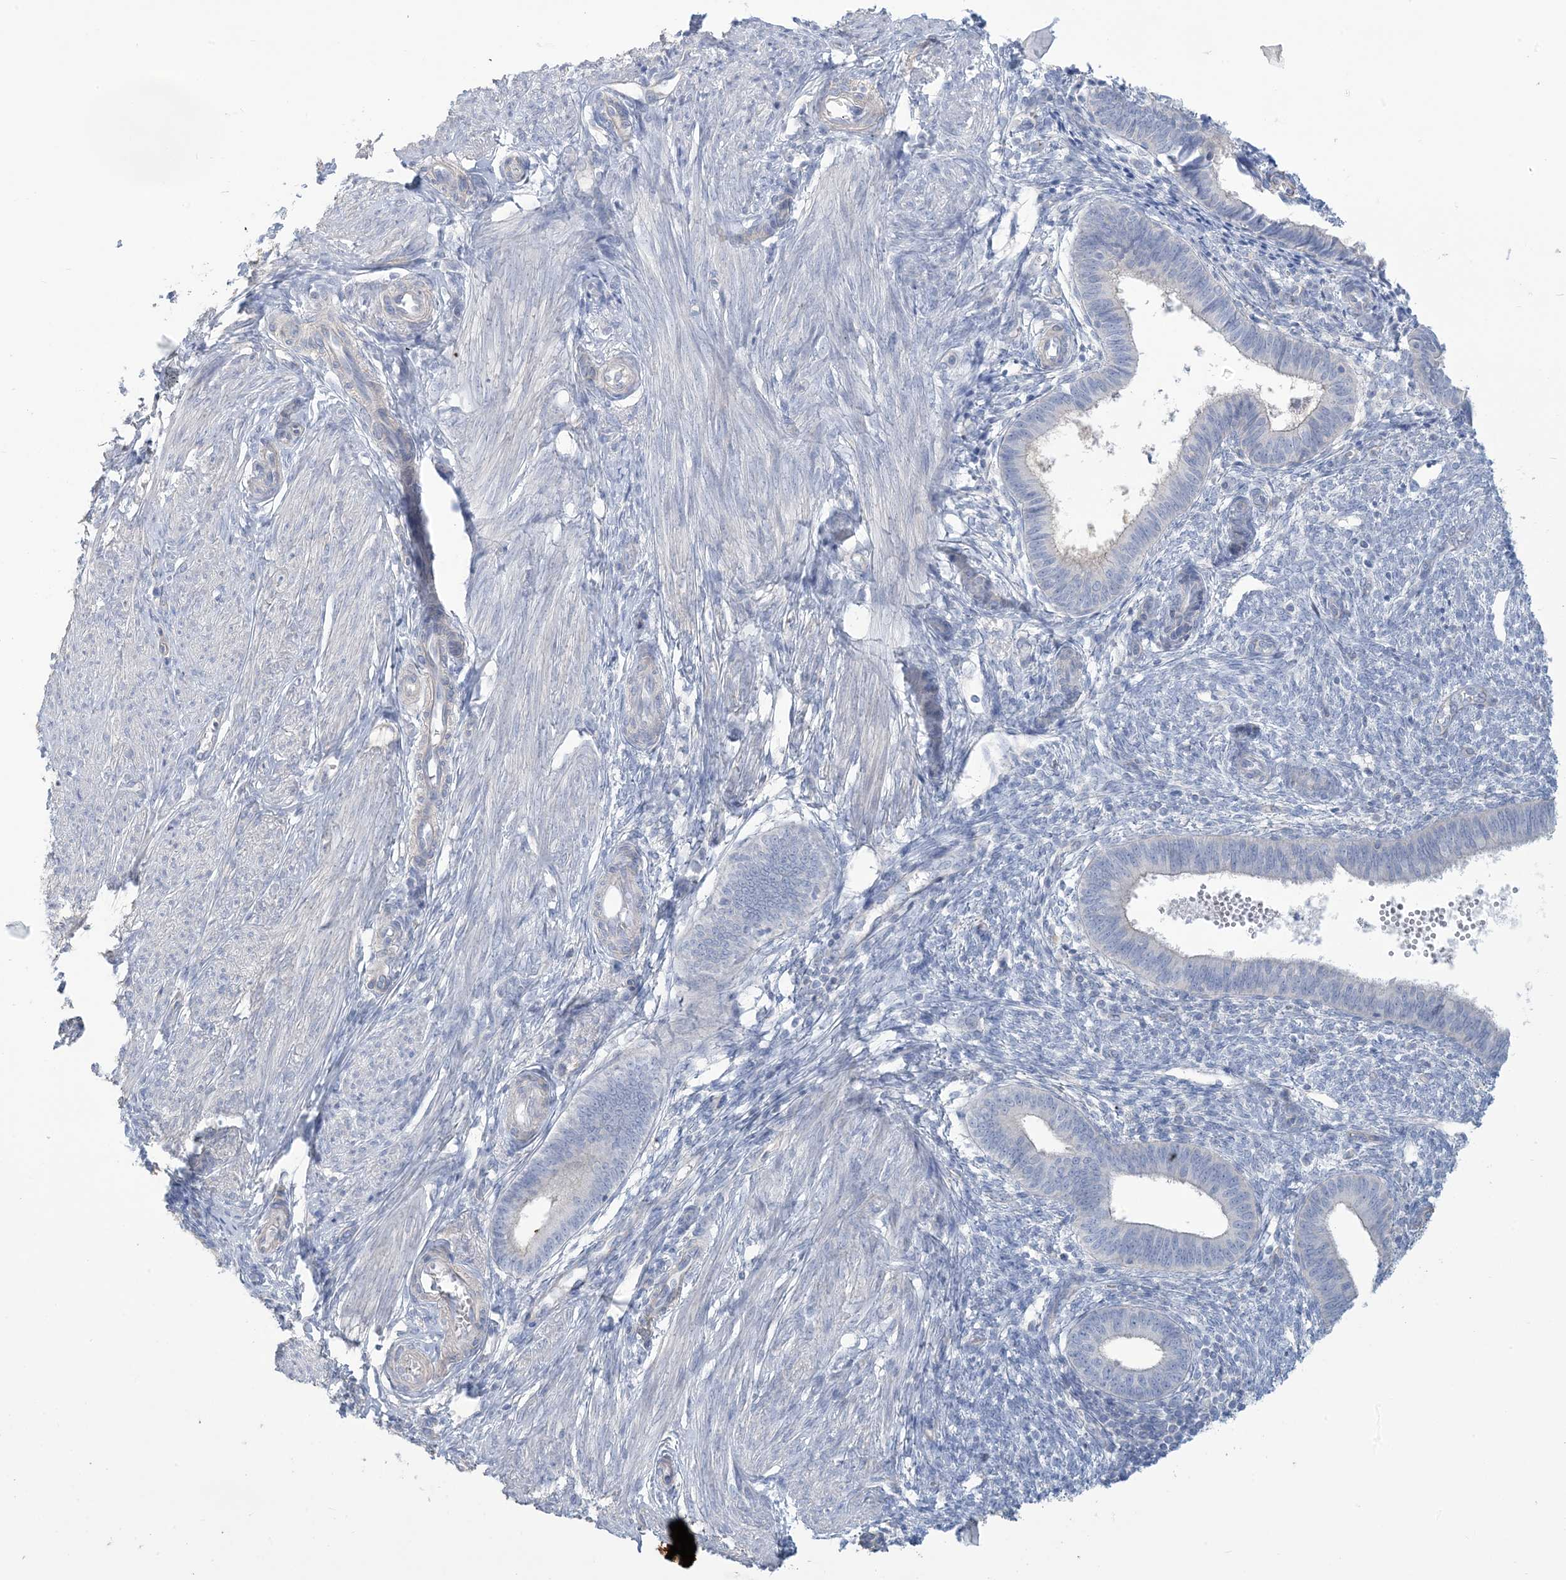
{"staining": {"intensity": "negative", "quantity": "none", "location": "none"}, "tissue": "endometrium", "cell_type": "Cells in endometrial stroma", "image_type": "normal", "snomed": [{"axis": "morphology", "description": "Normal tissue, NOS"}, {"axis": "topography", "description": "Endometrium"}], "caption": "Immunohistochemical staining of unremarkable human endometrium demonstrates no significant staining in cells in endometrial stroma.", "gene": "MTHFD2L", "patient": {"sex": "female", "age": 46}}